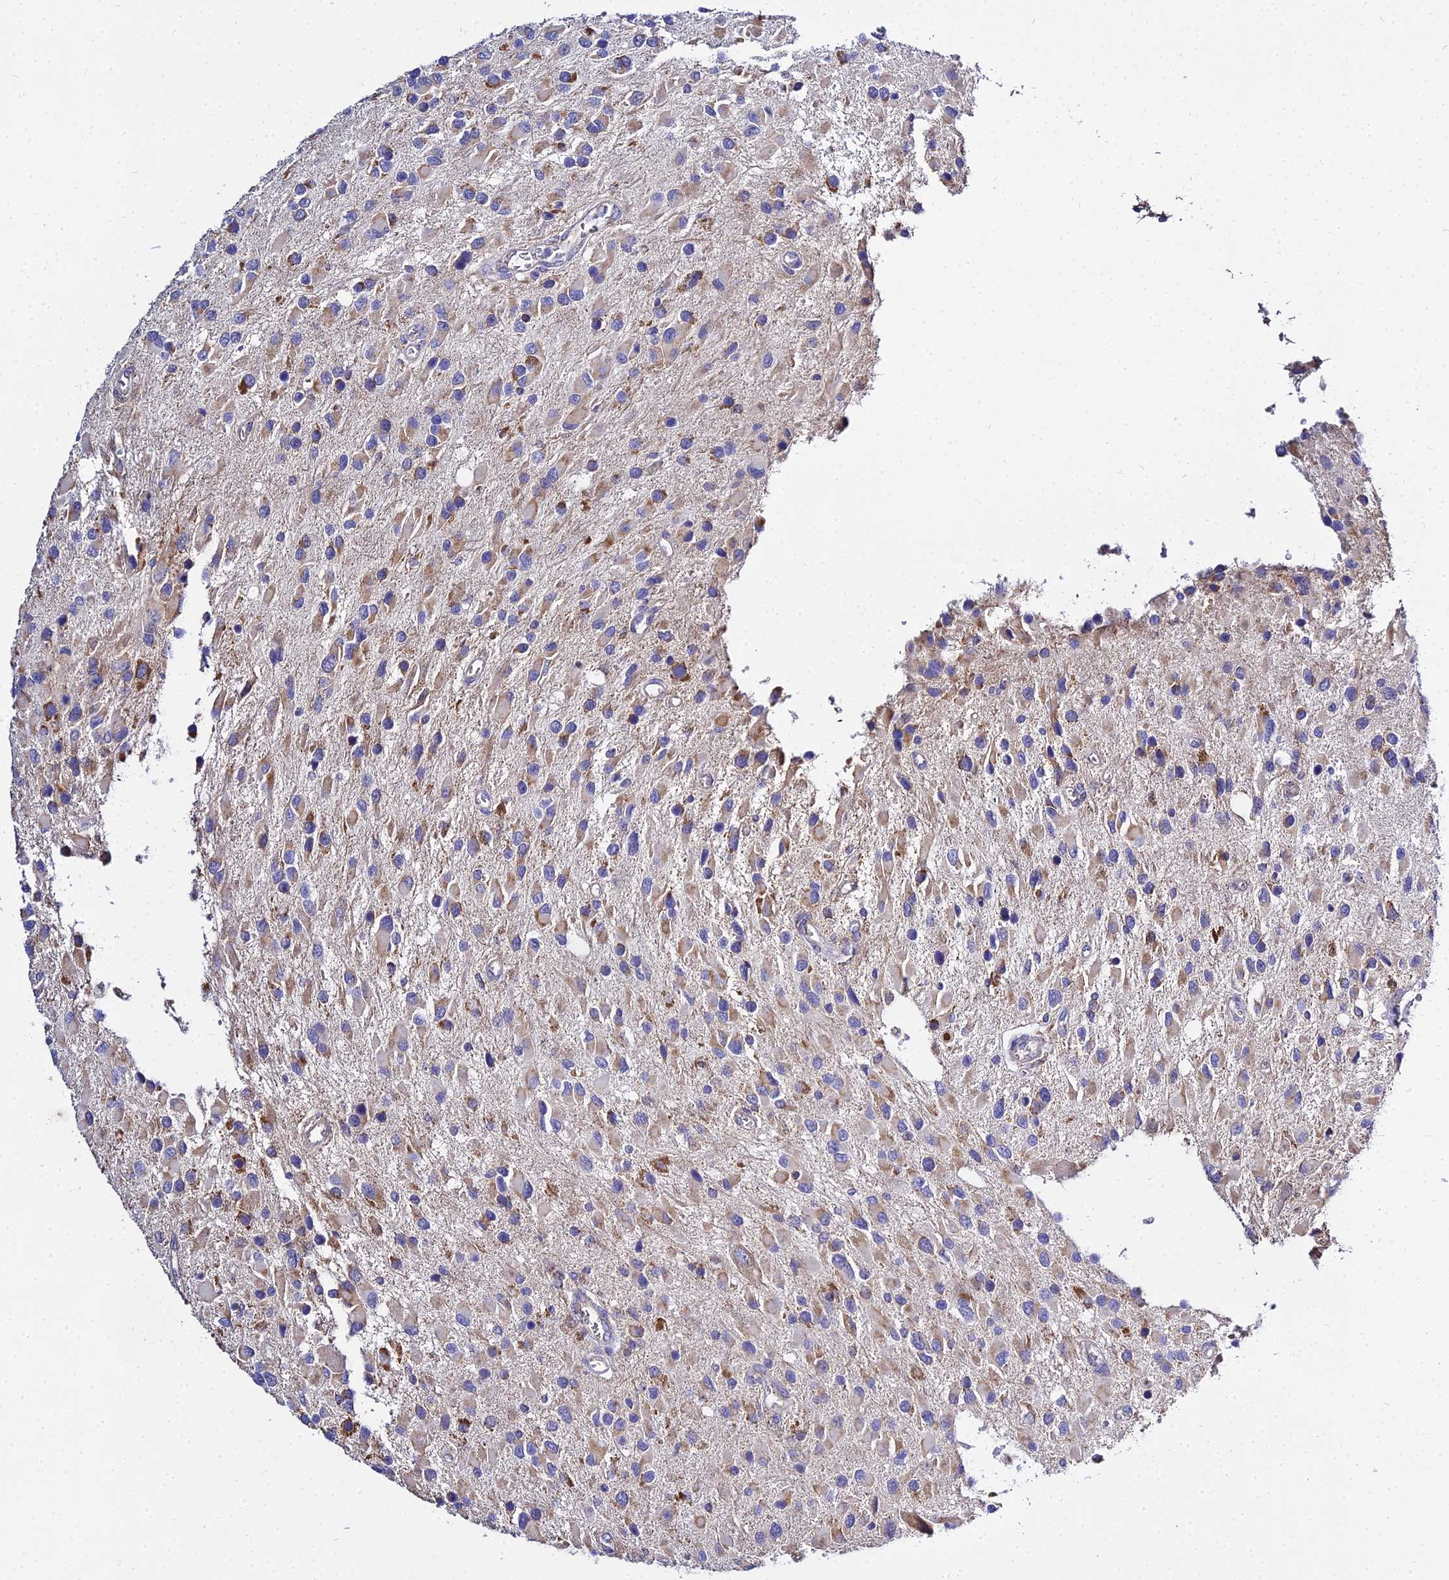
{"staining": {"intensity": "moderate", "quantity": "<25%", "location": "cytoplasmic/membranous"}, "tissue": "glioma", "cell_type": "Tumor cells", "image_type": "cancer", "snomed": [{"axis": "morphology", "description": "Glioma, malignant, High grade"}, {"axis": "topography", "description": "Brain"}], "caption": "Tumor cells exhibit low levels of moderate cytoplasmic/membranous staining in approximately <25% of cells in glioma.", "gene": "TYW5", "patient": {"sex": "male", "age": 53}}